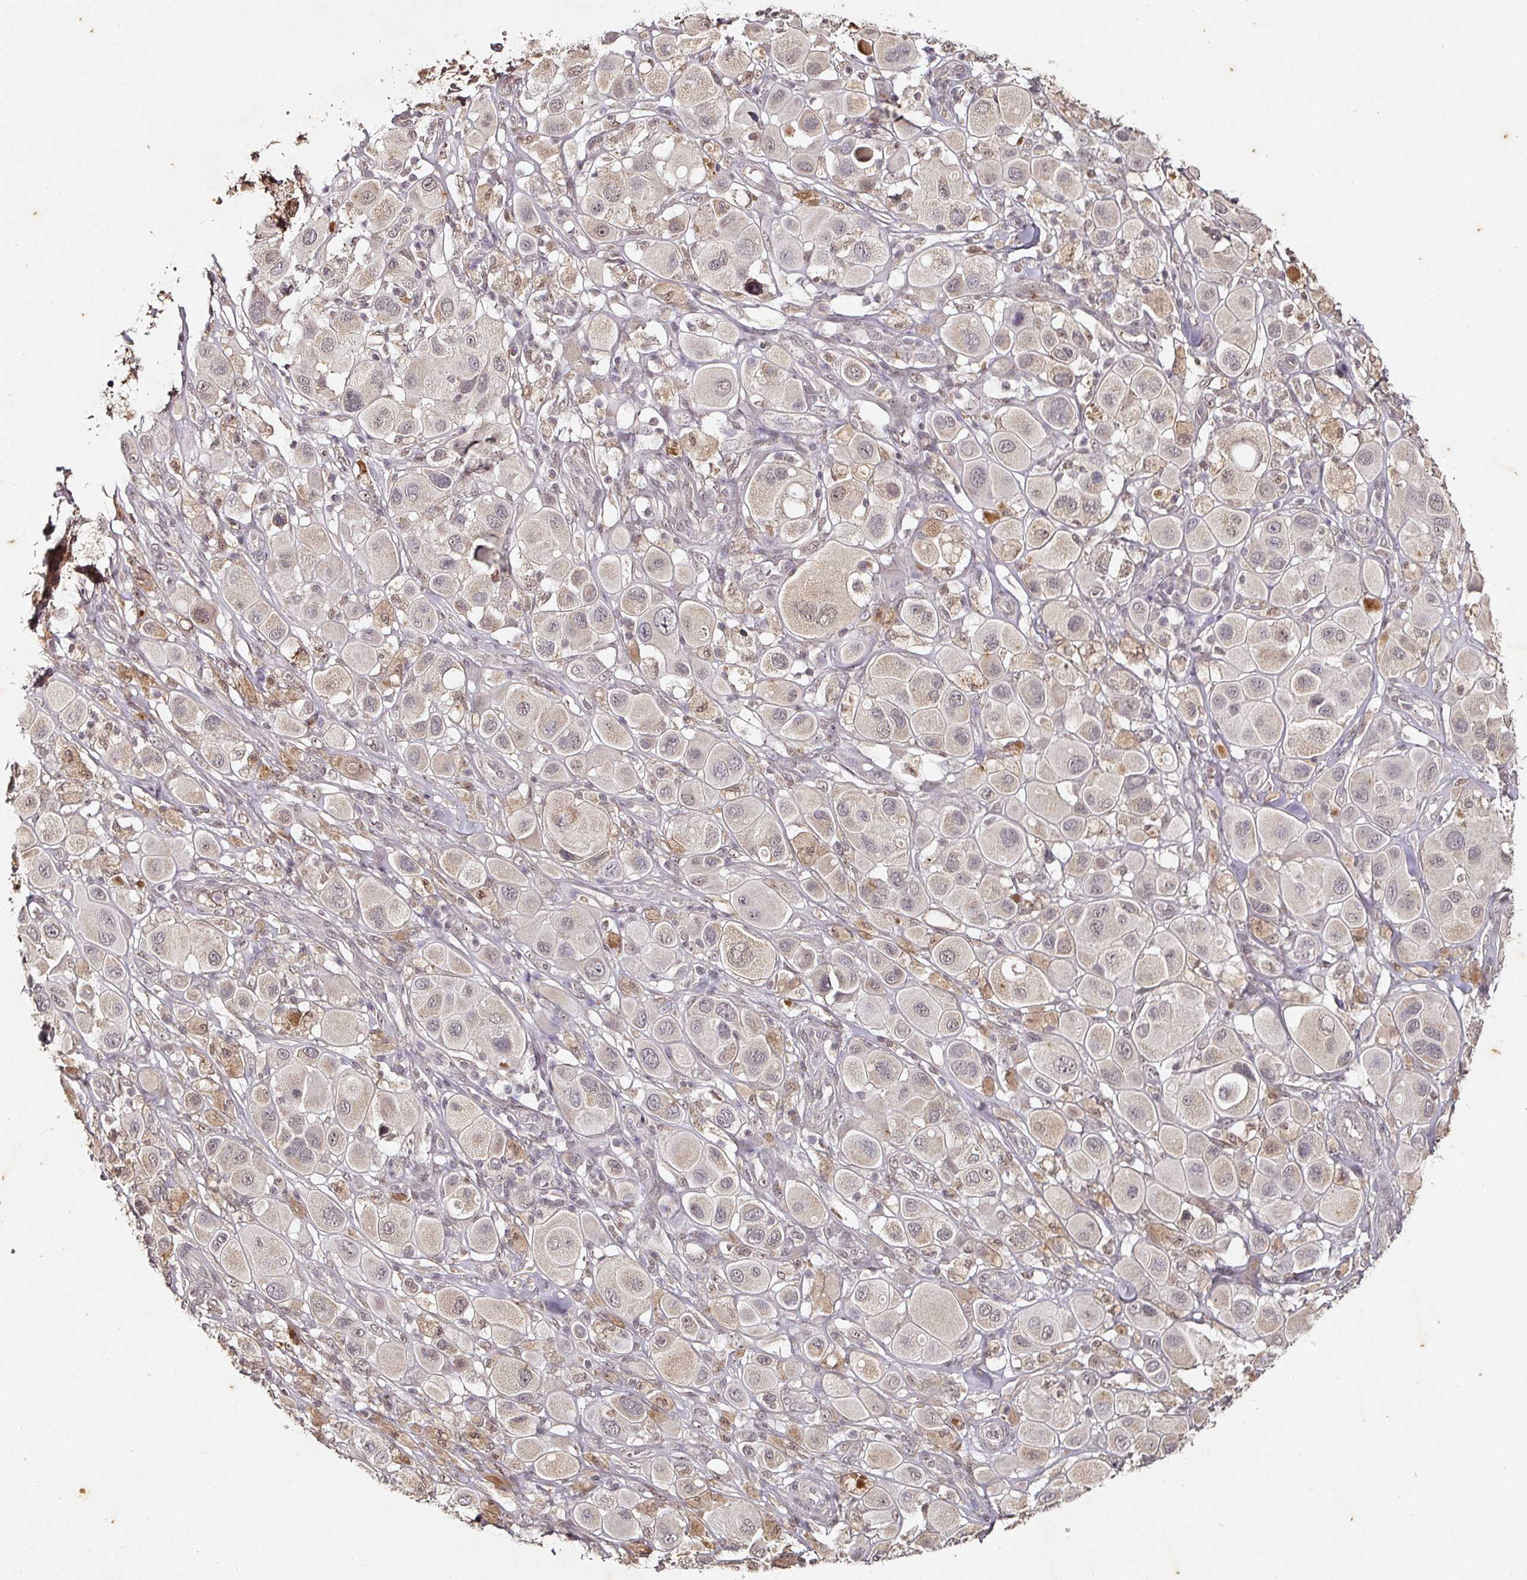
{"staining": {"intensity": "weak", "quantity": "<25%", "location": "nuclear"}, "tissue": "melanoma", "cell_type": "Tumor cells", "image_type": "cancer", "snomed": [{"axis": "morphology", "description": "Malignant melanoma, Metastatic site"}, {"axis": "topography", "description": "Skin"}], "caption": "DAB (3,3'-diaminobenzidine) immunohistochemical staining of human melanoma exhibits no significant expression in tumor cells. (Brightfield microscopy of DAB immunohistochemistry at high magnification).", "gene": "CAPN5", "patient": {"sex": "male", "age": 41}}